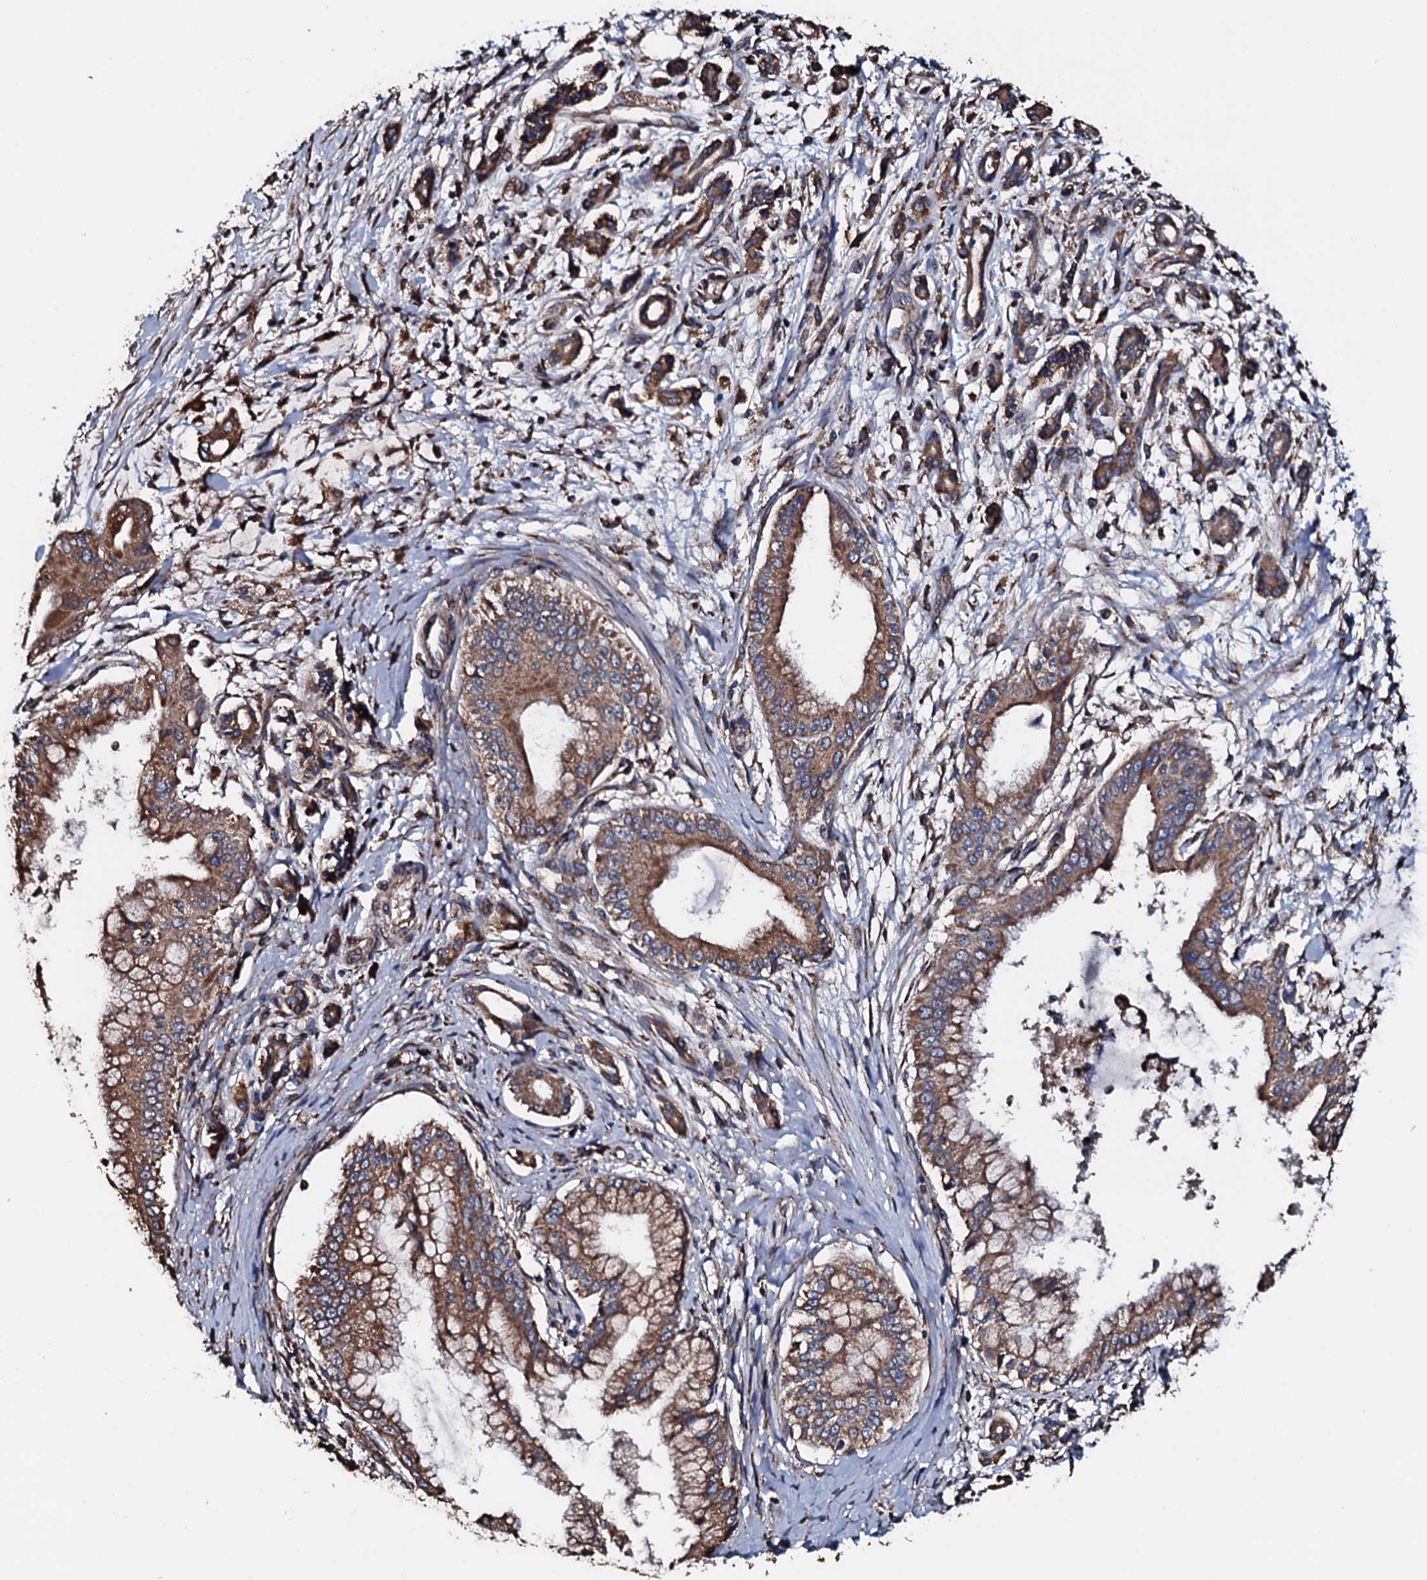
{"staining": {"intensity": "moderate", "quantity": ">75%", "location": "cytoplasmic/membranous"}, "tissue": "pancreatic cancer", "cell_type": "Tumor cells", "image_type": "cancer", "snomed": [{"axis": "morphology", "description": "Adenocarcinoma, NOS"}, {"axis": "topography", "description": "Pancreas"}], "caption": "Protein expression analysis of human pancreatic cancer reveals moderate cytoplasmic/membranous staining in approximately >75% of tumor cells.", "gene": "RAB12", "patient": {"sex": "male", "age": 46}}